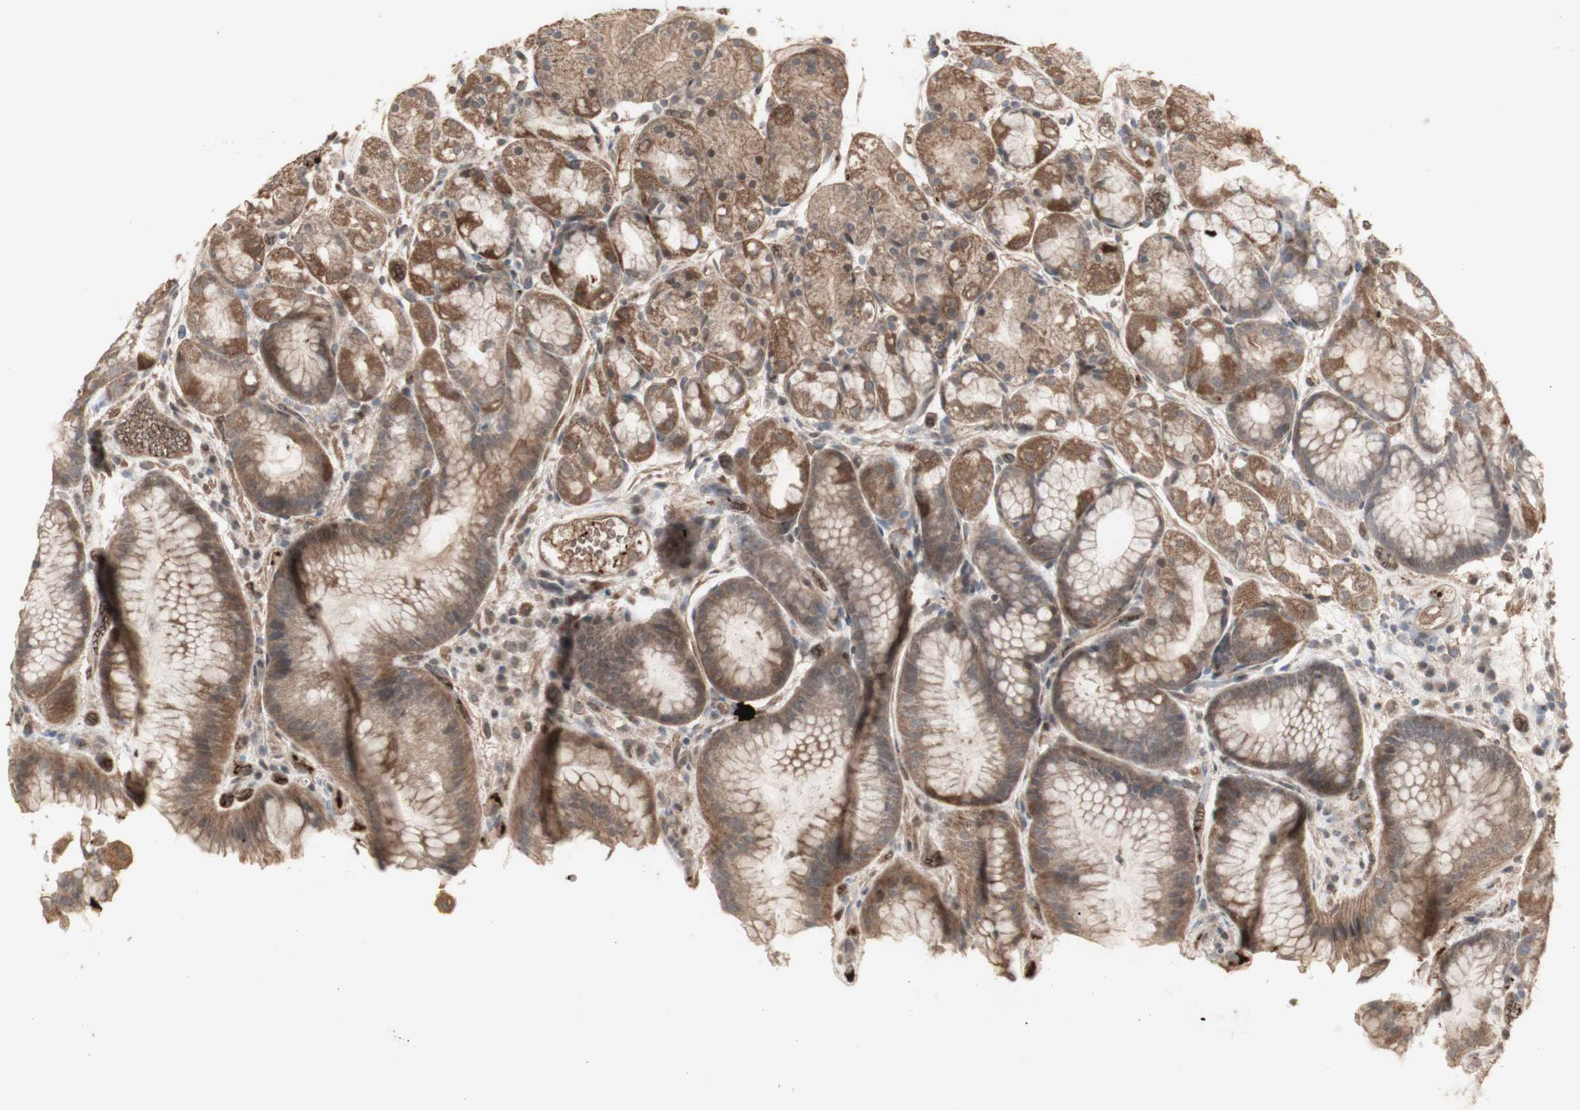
{"staining": {"intensity": "moderate", "quantity": ">75%", "location": "cytoplasmic/membranous"}, "tissue": "stomach", "cell_type": "Glandular cells", "image_type": "normal", "snomed": [{"axis": "morphology", "description": "Normal tissue, NOS"}, {"axis": "topography", "description": "Stomach, upper"}], "caption": "Brown immunohistochemical staining in benign human stomach reveals moderate cytoplasmic/membranous positivity in approximately >75% of glandular cells.", "gene": "ALOX12", "patient": {"sex": "male", "age": 72}}